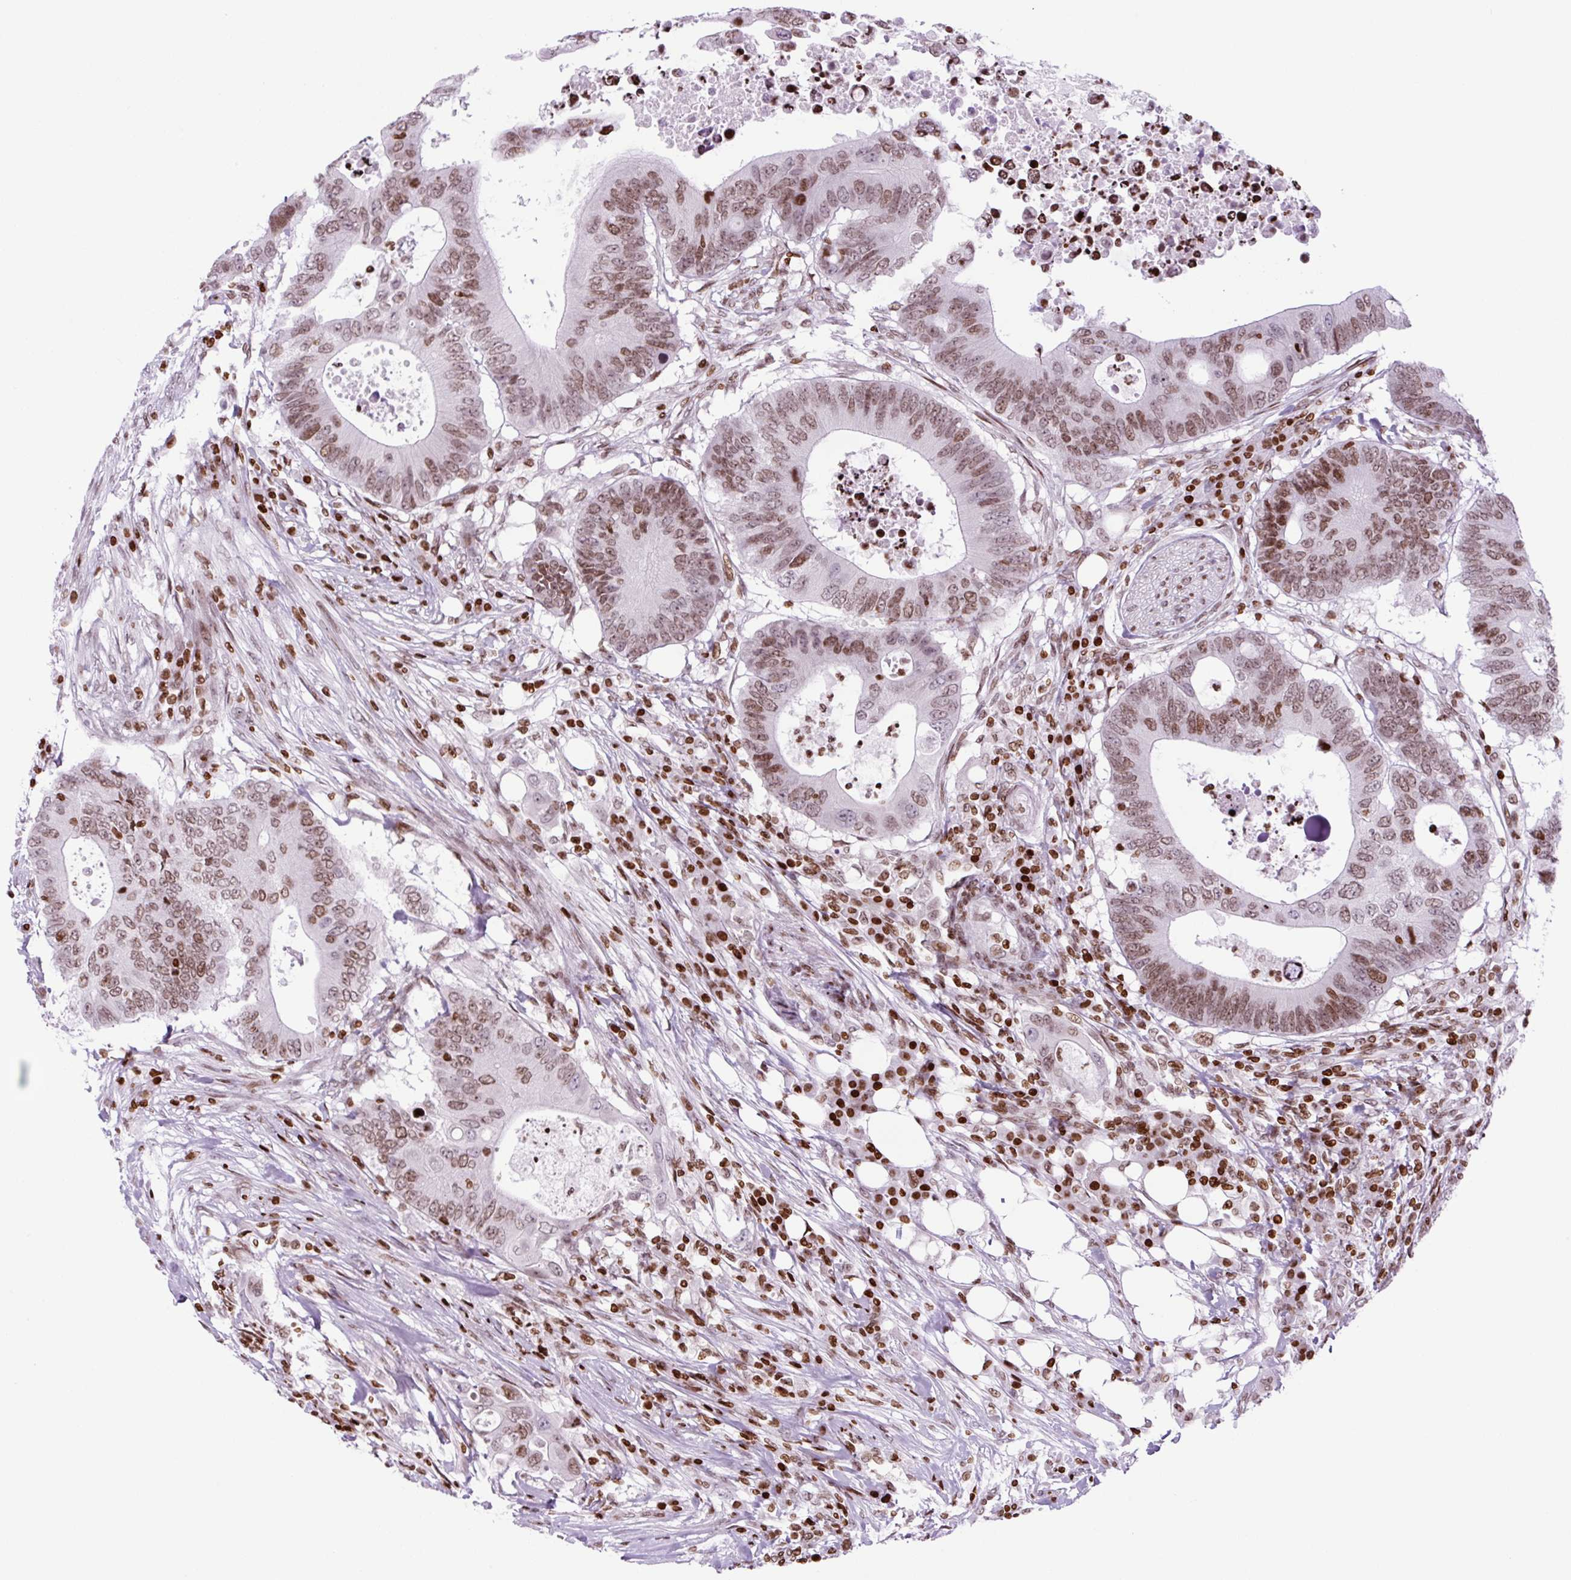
{"staining": {"intensity": "moderate", "quantity": ">75%", "location": "nuclear"}, "tissue": "colorectal cancer", "cell_type": "Tumor cells", "image_type": "cancer", "snomed": [{"axis": "morphology", "description": "Adenocarcinoma, NOS"}, {"axis": "topography", "description": "Colon"}], "caption": "Moderate nuclear protein staining is seen in approximately >75% of tumor cells in colorectal adenocarcinoma.", "gene": "H1-3", "patient": {"sex": "male", "age": 71}}